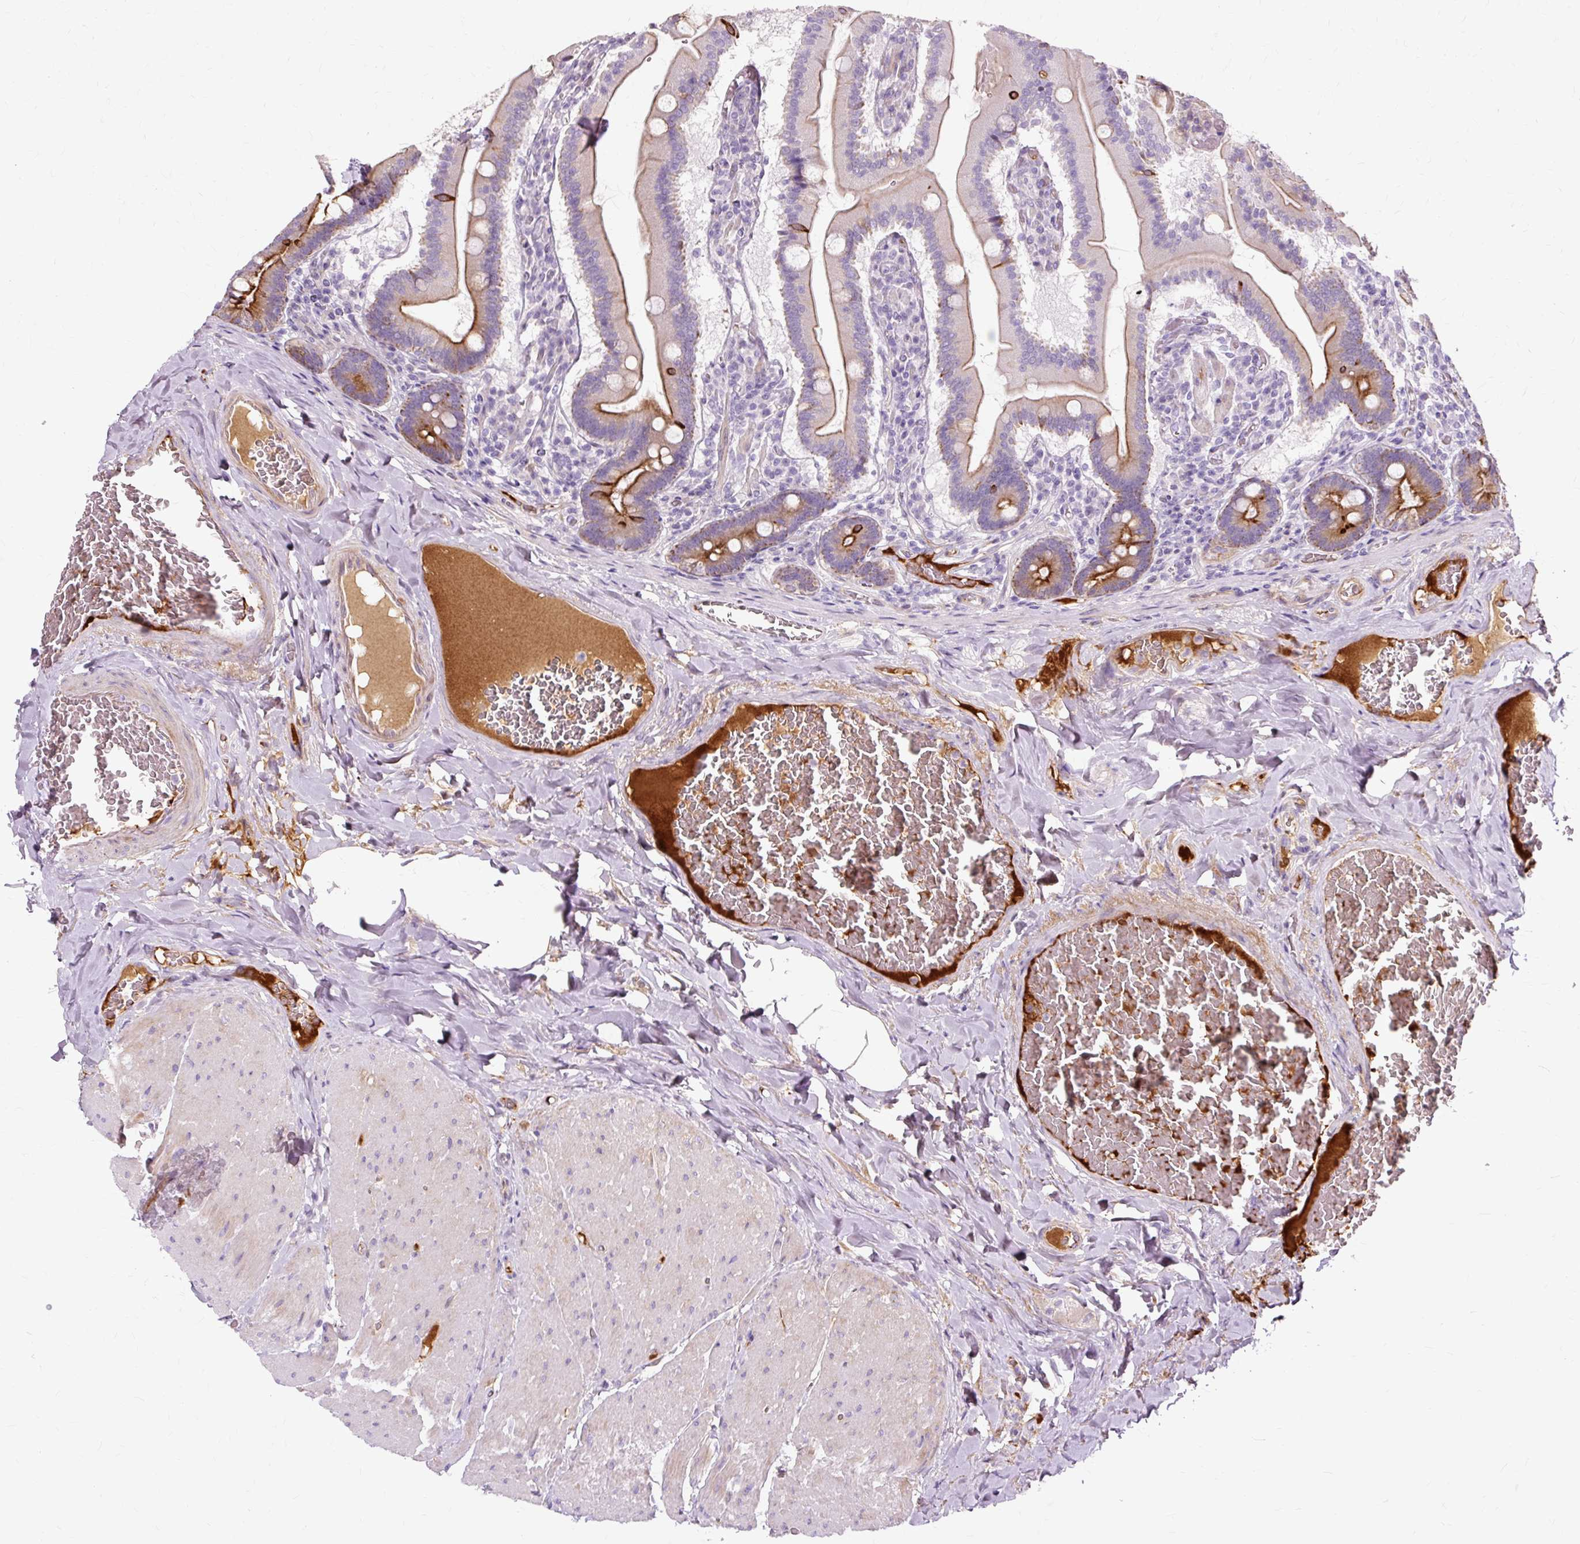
{"staining": {"intensity": "strong", "quantity": "25%-75%", "location": "cytoplasmic/membranous"}, "tissue": "duodenum", "cell_type": "Glandular cells", "image_type": "normal", "snomed": [{"axis": "morphology", "description": "Normal tissue, NOS"}, {"axis": "topography", "description": "Duodenum"}], "caption": "Strong cytoplasmic/membranous expression for a protein is appreciated in approximately 25%-75% of glandular cells of normal duodenum using immunohistochemistry.", "gene": "DCTN4", "patient": {"sex": "female", "age": 62}}